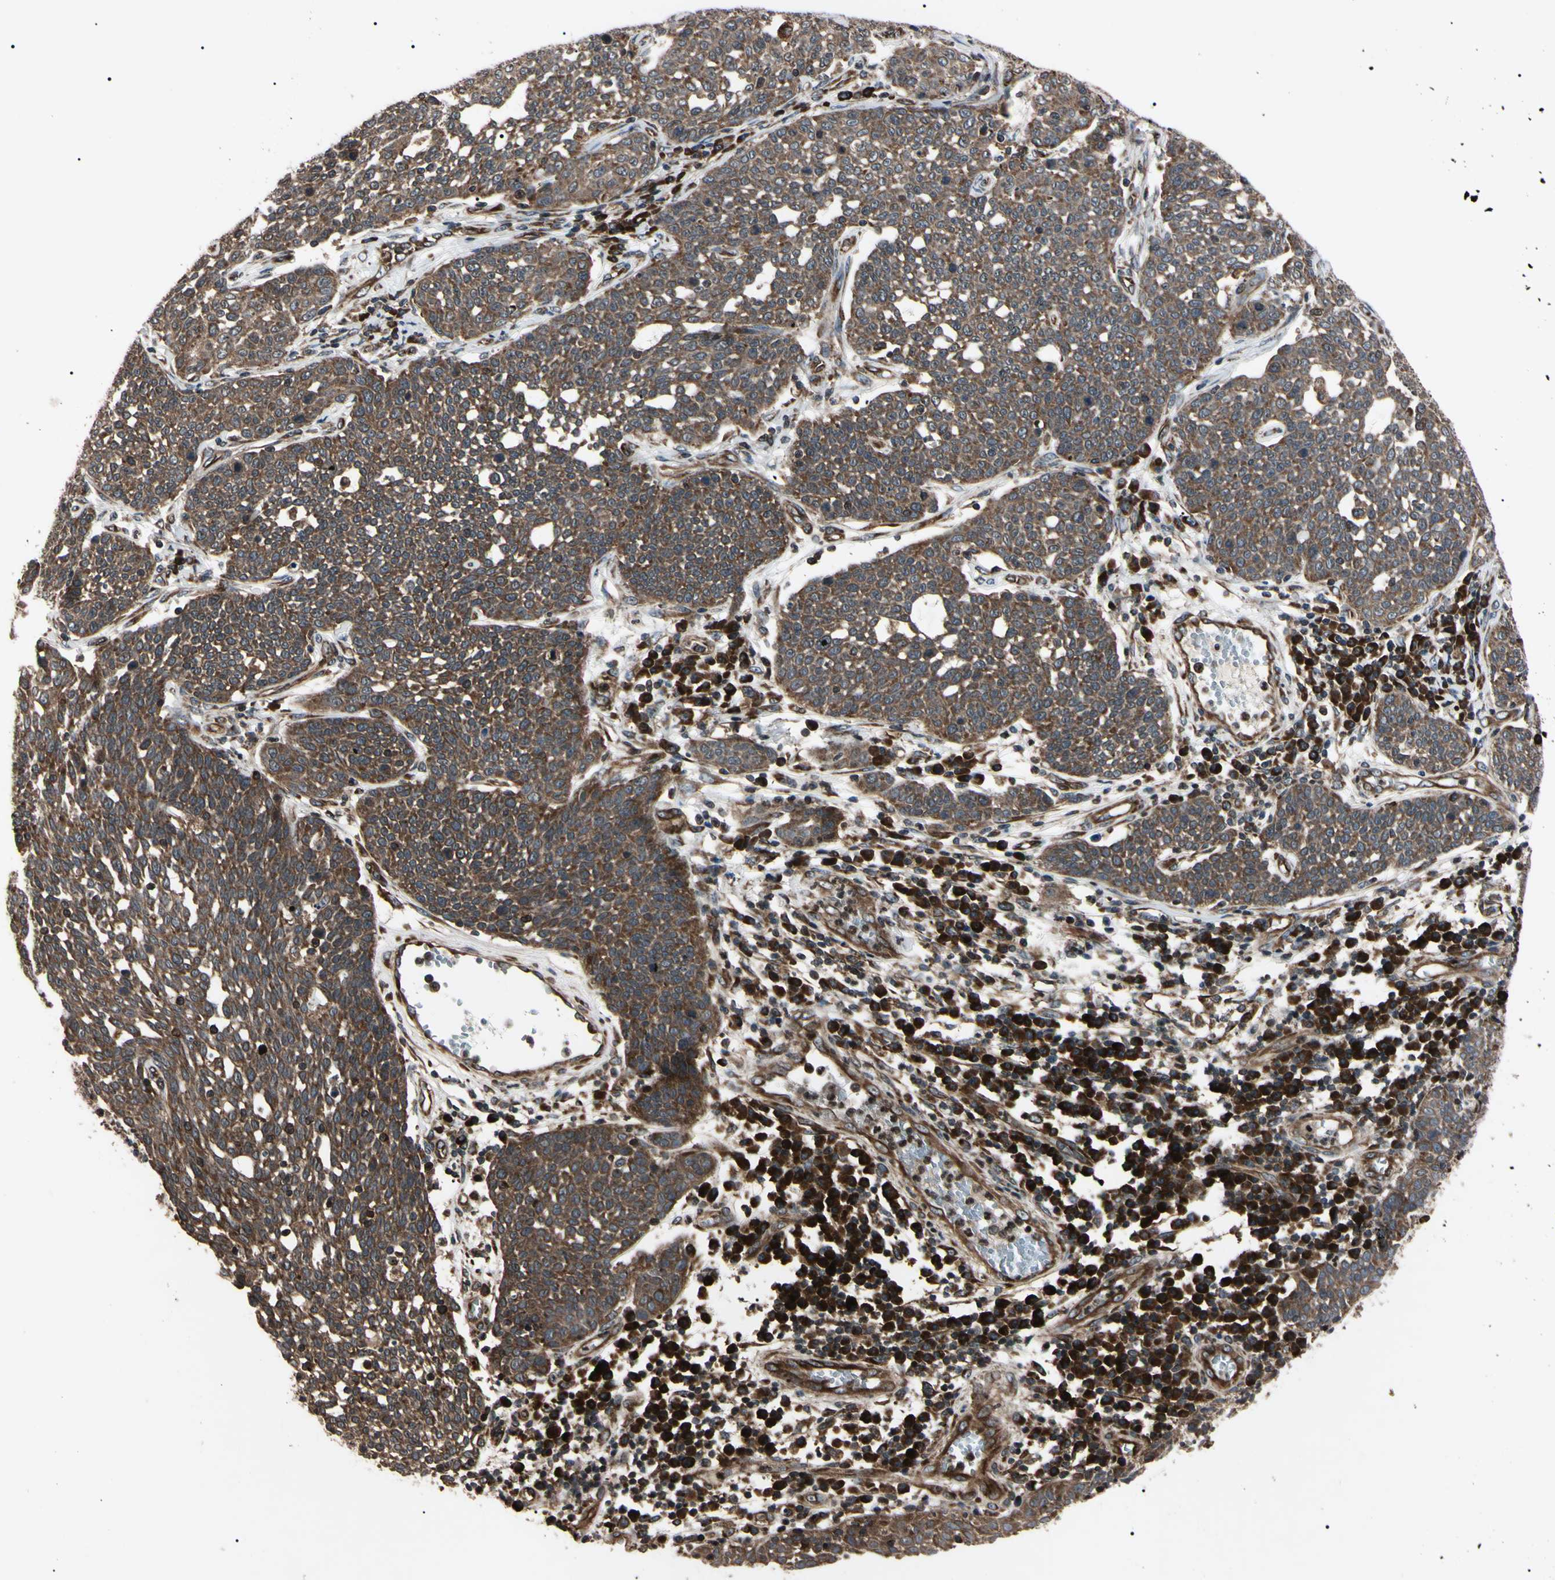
{"staining": {"intensity": "moderate", "quantity": ">75%", "location": "cytoplasmic/membranous"}, "tissue": "cervical cancer", "cell_type": "Tumor cells", "image_type": "cancer", "snomed": [{"axis": "morphology", "description": "Squamous cell carcinoma, NOS"}, {"axis": "topography", "description": "Cervix"}], "caption": "An image showing moderate cytoplasmic/membranous positivity in approximately >75% of tumor cells in cervical cancer (squamous cell carcinoma), as visualized by brown immunohistochemical staining.", "gene": "GUCY1B1", "patient": {"sex": "female", "age": 34}}